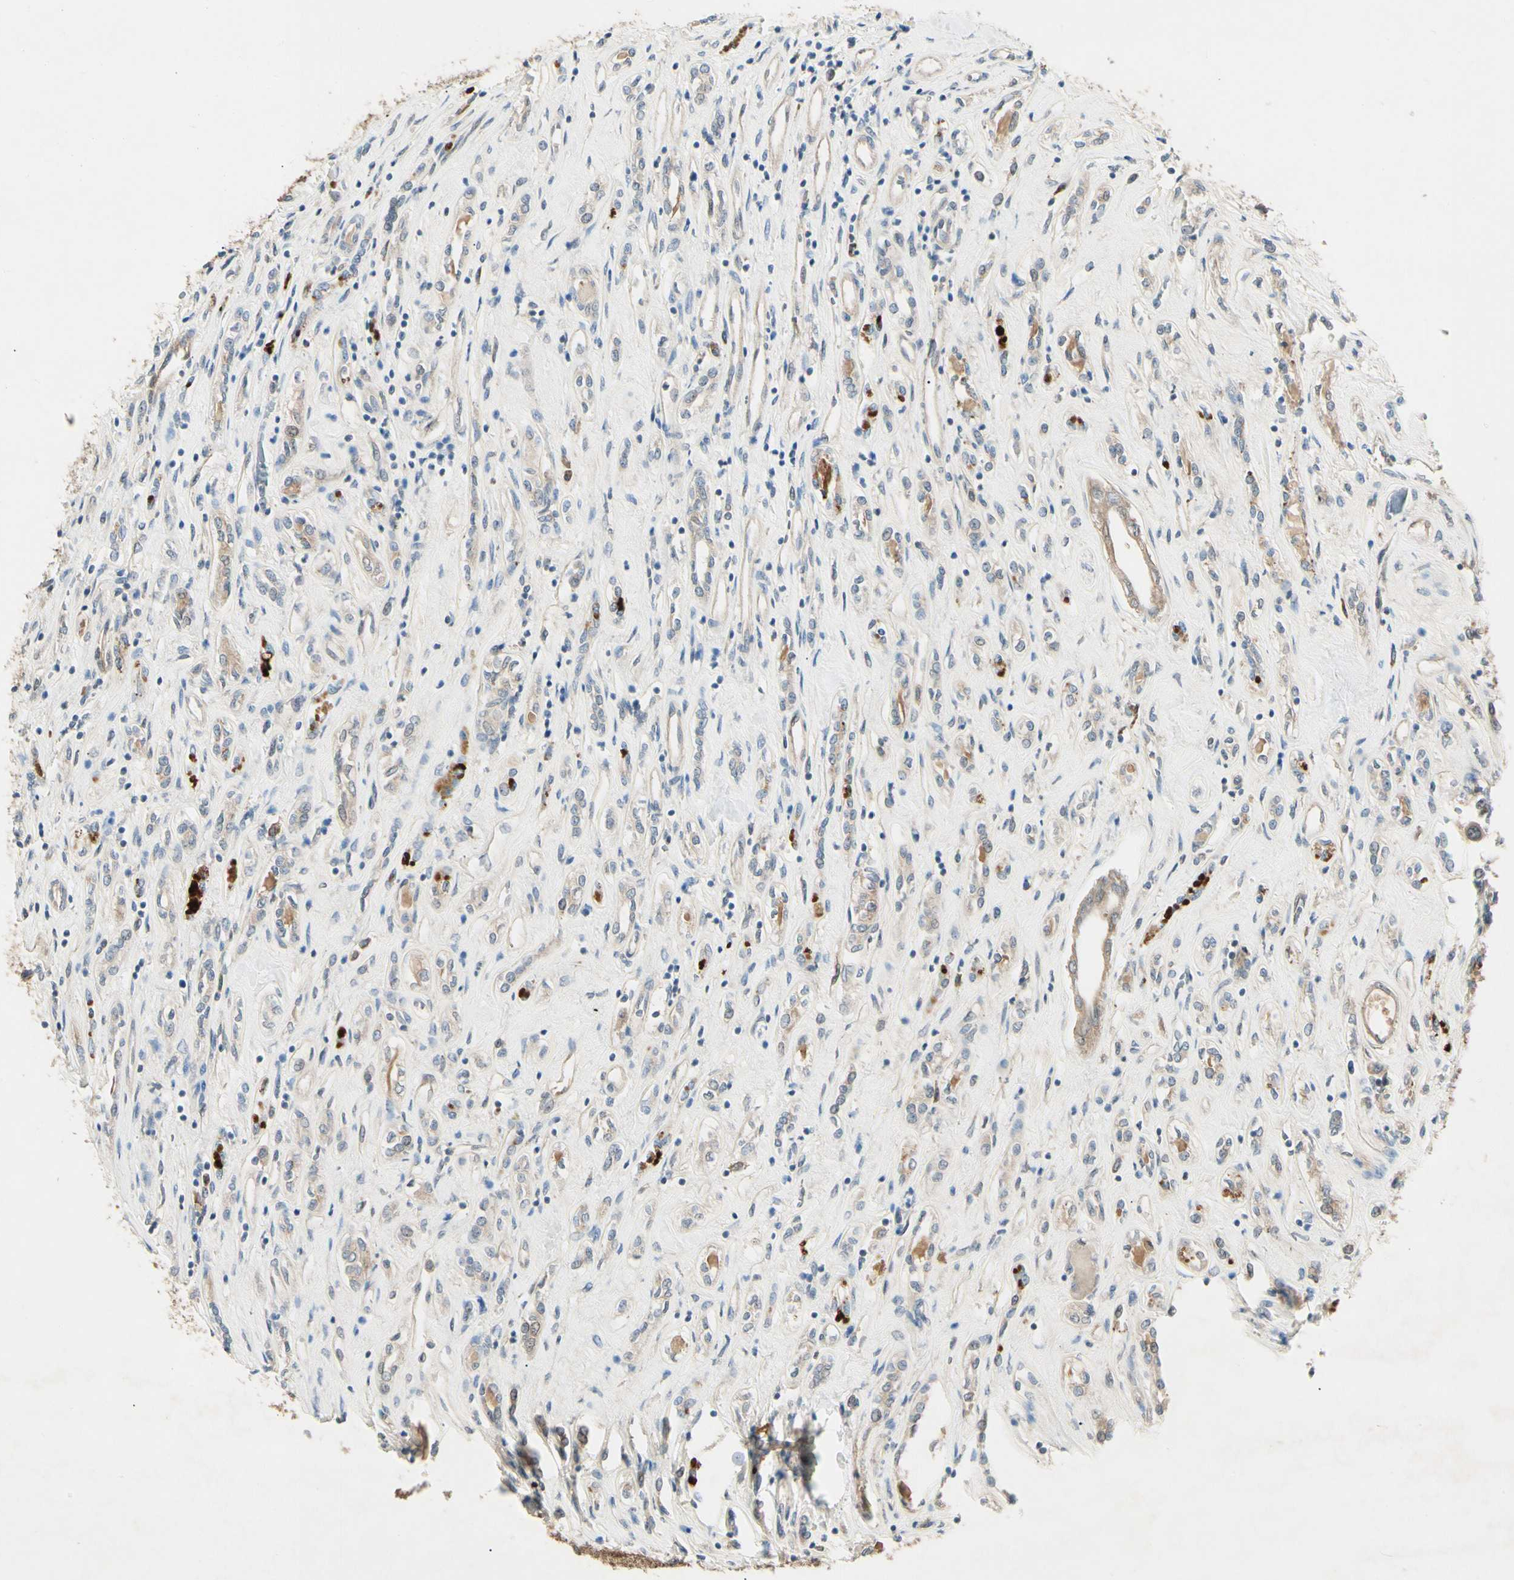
{"staining": {"intensity": "weak", "quantity": ">75%", "location": "cytoplasmic/membranous"}, "tissue": "renal cancer", "cell_type": "Tumor cells", "image_type": "cancer", "snomed": [{"axis": "morphology", "description": "Adenocarcinoma, NOS"}, {"axis": "topography", "description": "Kidney"}], "caption": "High-magnification brightfield microscopy of renal adenocarcinoma stained with DAB (3,3'-diaminobenzidine) (brown) and counterstained with hematoxylin (blue). tumor cells exhibit weak cytoplasmic/membranous expression is seen in approximately>75% of cells.", "gene": "NME1-NME2", "patient": {"sex": "female", "age": 70}}